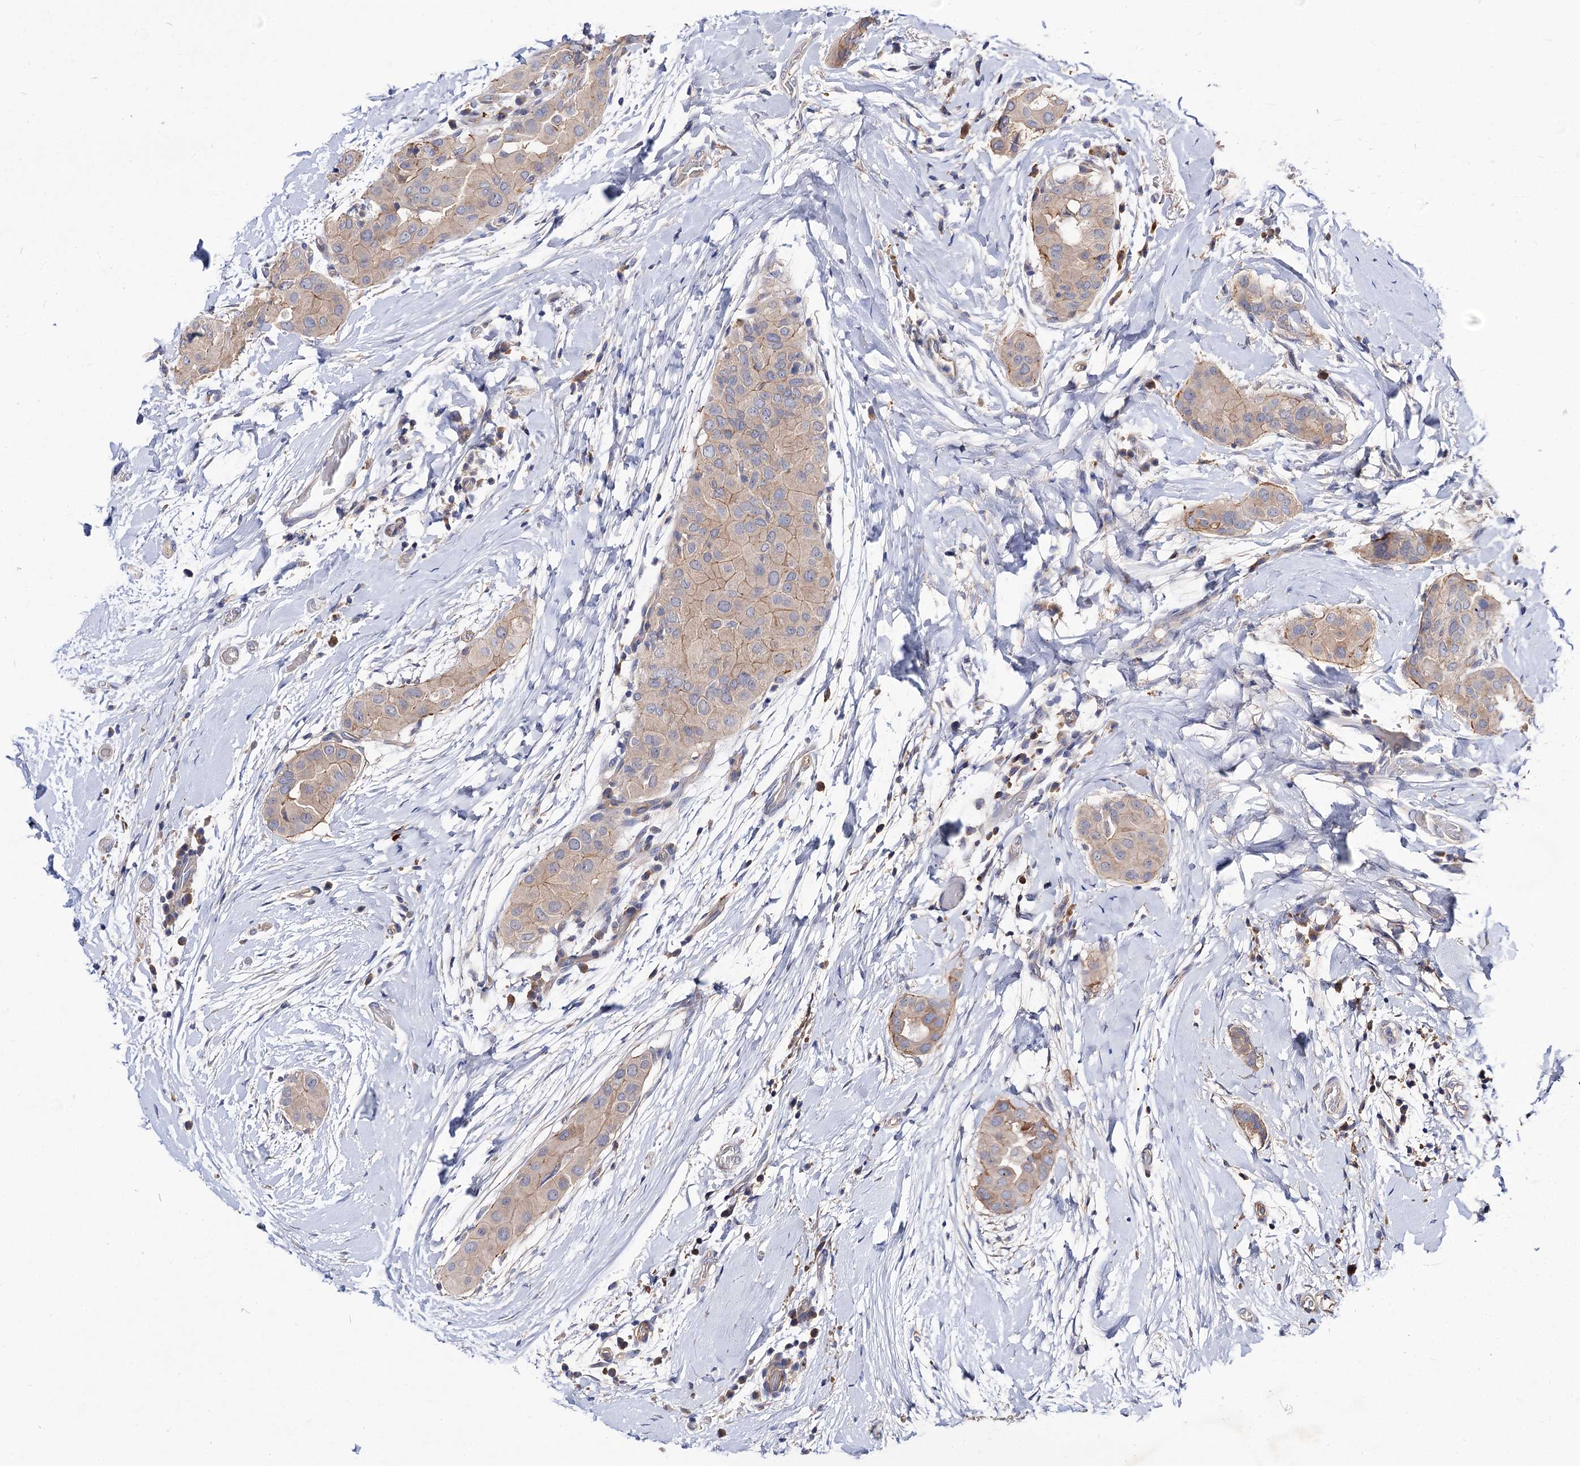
{"staining": {"intensity": "weak", "quantity": ">75%", "location": "cytoplasmic/membranous"}, "tissue": "thyroid cancer", "cell_type": "Tumor cells", "image_type": "cancer", "snomed": [{"axis": "morphology", "description": "Papillary adenocarcinoma, NOS"}, {"axis": "topography", "description": "Thyroid gland"}], "caption": "Tumor cells display weak cytoplasmic/membranous positivity in about >75% of cells in papillary adenocarcinoma (thyroid). (DAB IHC, brown staining for protein, blue staining for nuclei).", "gene": "NUDCD2", "patient": {"sex": "male", "age": 33}}